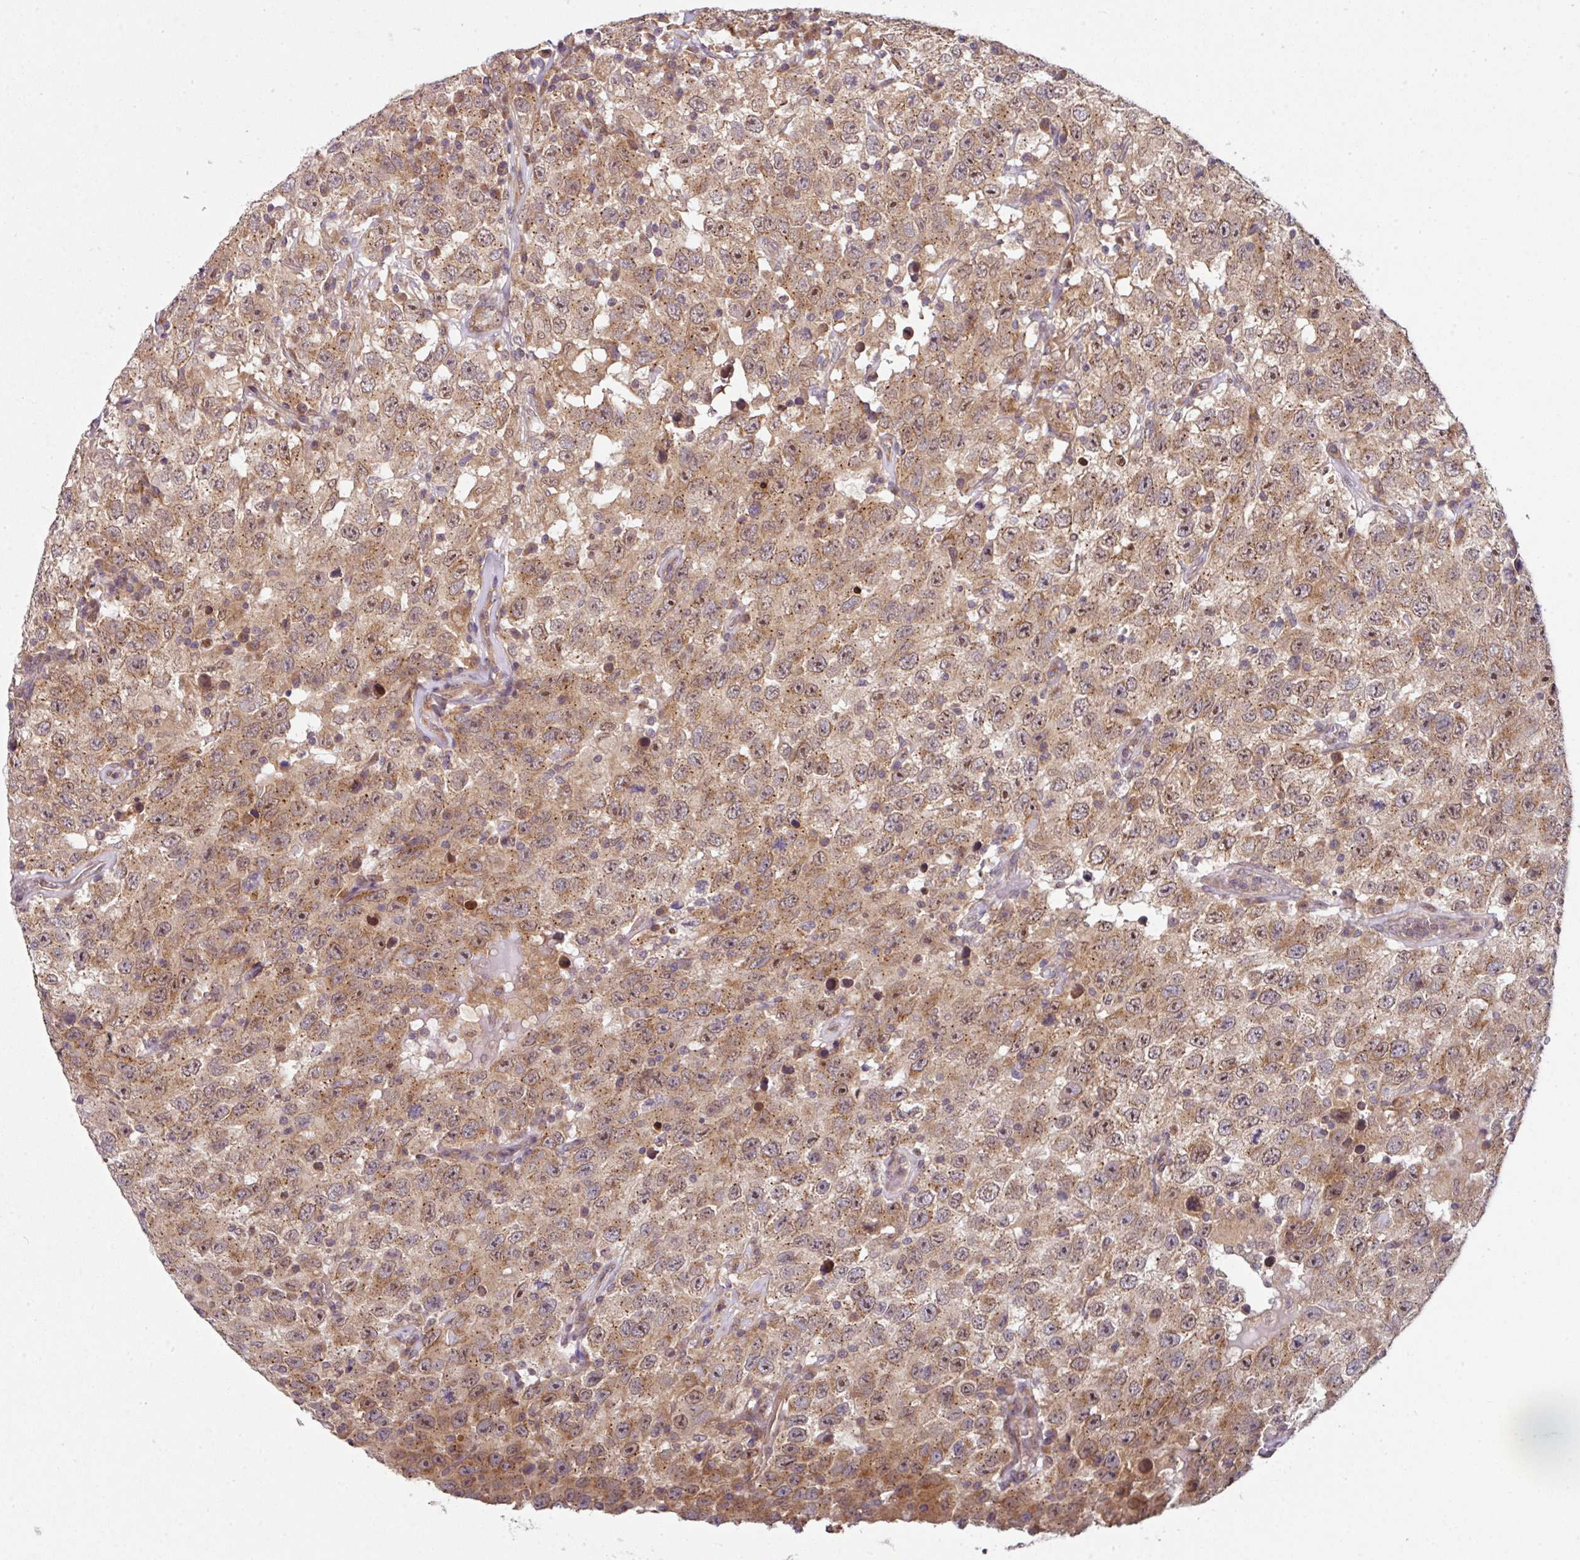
{"staining": {"intensity": "moderate", "quantity": ">75%", "location": "cytoplasmic/membranous,nuclear"}, "tissue": "testis cancer", "cell_type": "Tumor cells", "image_type": "cancer", "snomed": [{"axis": "morphology", "description": "Seminoma, NOS"}, {"axis": "topography", "description": "Testis"}], "caption": "Immunohistochemistry (IHC) staining of testis seminoma, which demonstrates medium levels of moderate cytoplasmic/membranous and nuclear positivity in approximately >75% of tumor cells indicating moderate cytoplasmic/membranous and nuclear protein staining. The staining was performed using DAB (brown) for protein detection and nuclei were counterstained in hematoxylin (blue).", "gene": "CAMLG", "patient": {"sex": "male", "age": 41}}